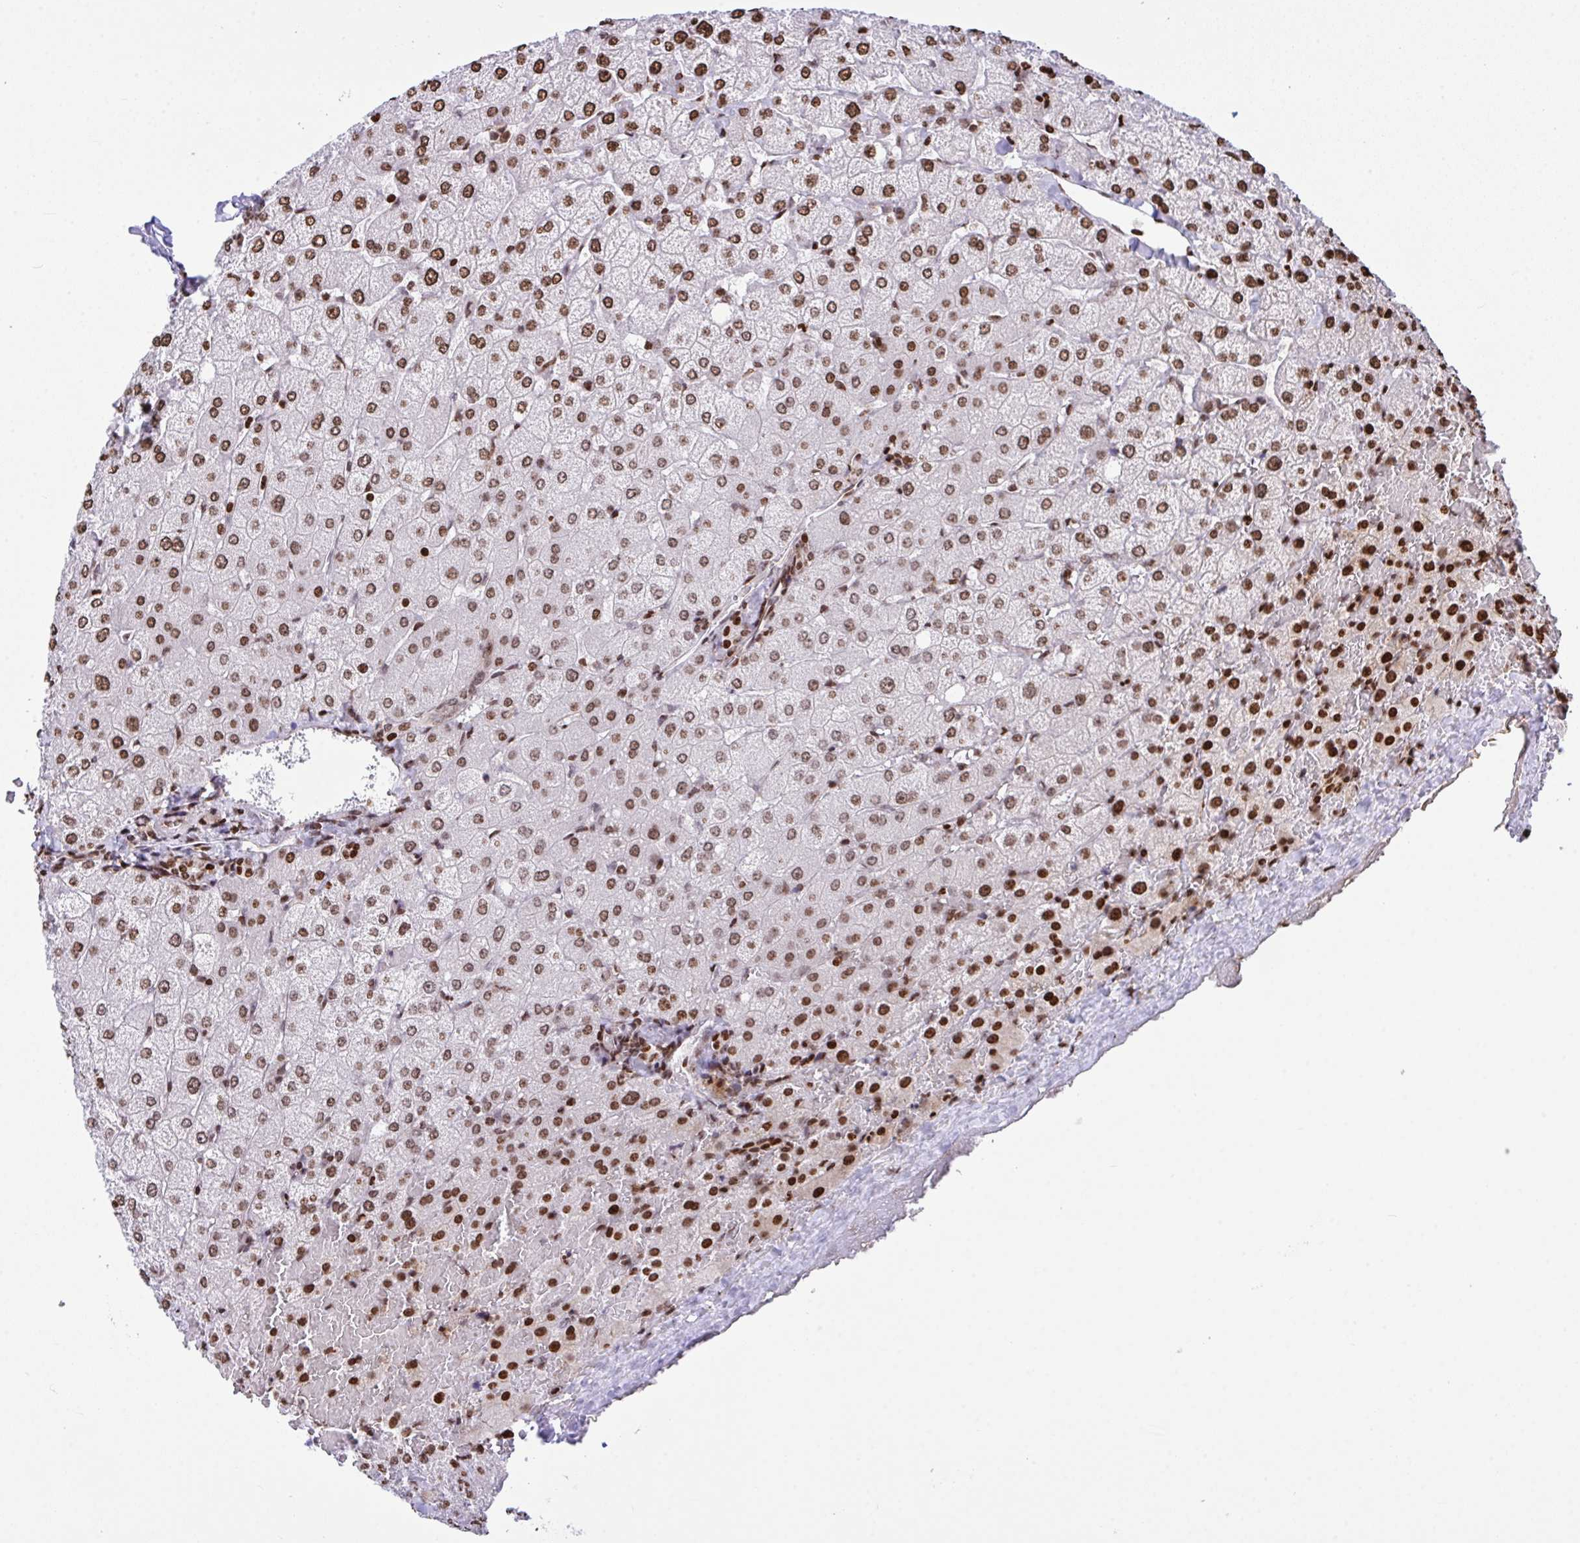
{"staining": {"intensity": "moderate", "quantity": ">75%", "location": "nuclear"}, "tissue": "liver", "cell_type": "Cholangiocytes", "image_type": "normal", "snomed": [{"axis": "morphology", "description": "Normal tissue, NOS"}, {"axis": "topography", "description": "Liver"}], "caption": "Moderate nuclear protein positivity is appreciated in approximately >75% of cholangiocytes in liver.", "gene": "RAPGEF5", "patient": {"sex": "female", "age": 54}}